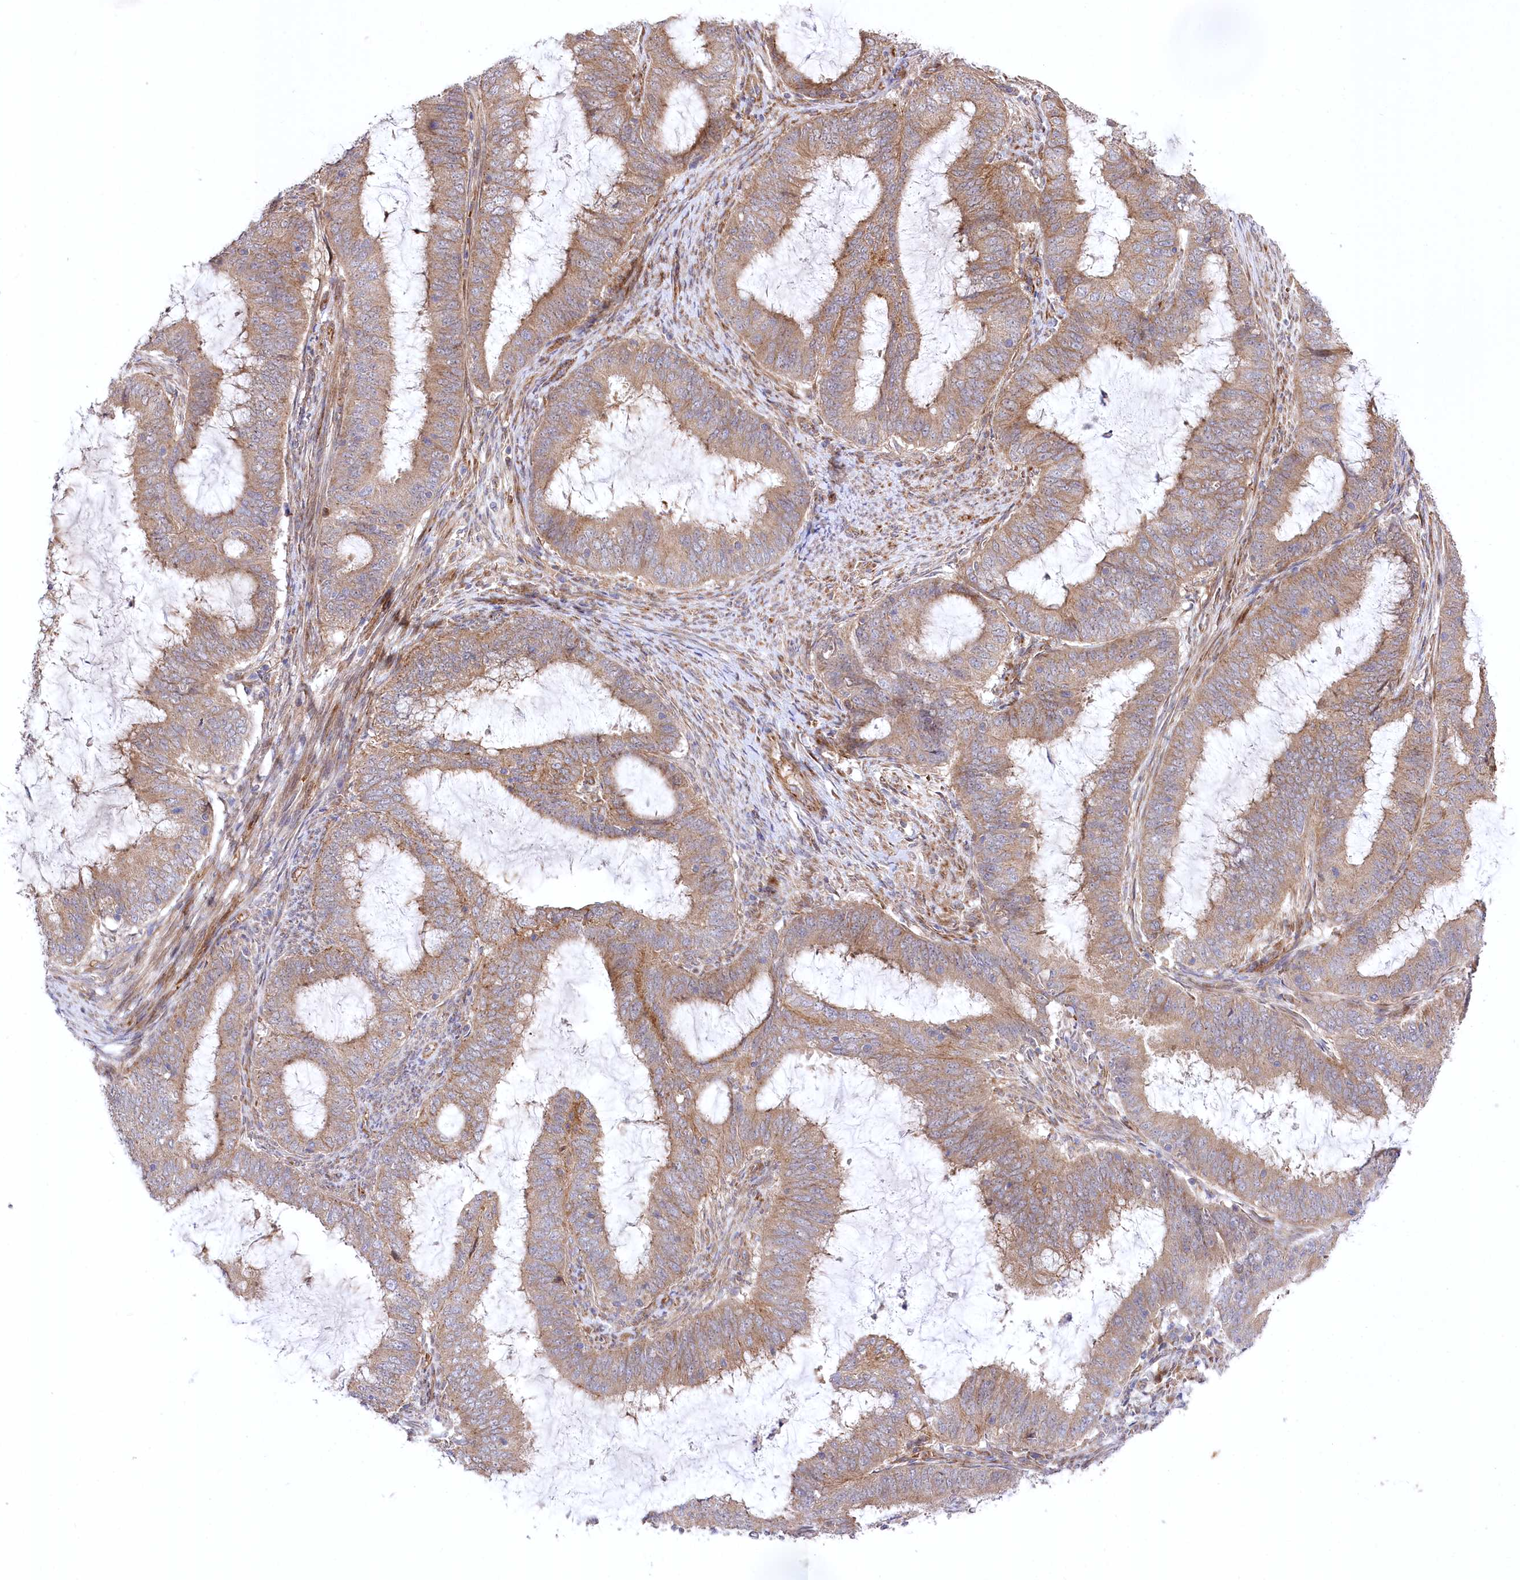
{"staining": {"intensity": "moderate", "quantity": ">75%", "location": "cytoplasmic/membranous"}, "tissue": "endometrial cancer", "cell_type": "Tumor cells", "image_type": "cancer", "snomed": [{"axis": "morphology", "description": "Adenocarcinoma, NOS"}, {"axis": "topography", "description": "Endometrium"}], "caption": "A brown stain shows moderate cytoplasmic/membranous positivity of a protein in human endometrial cancer (adenocarcinoma) tumor cells.", "gene": "TRUB1", "patient": {"sex": "female", "age": 51}}